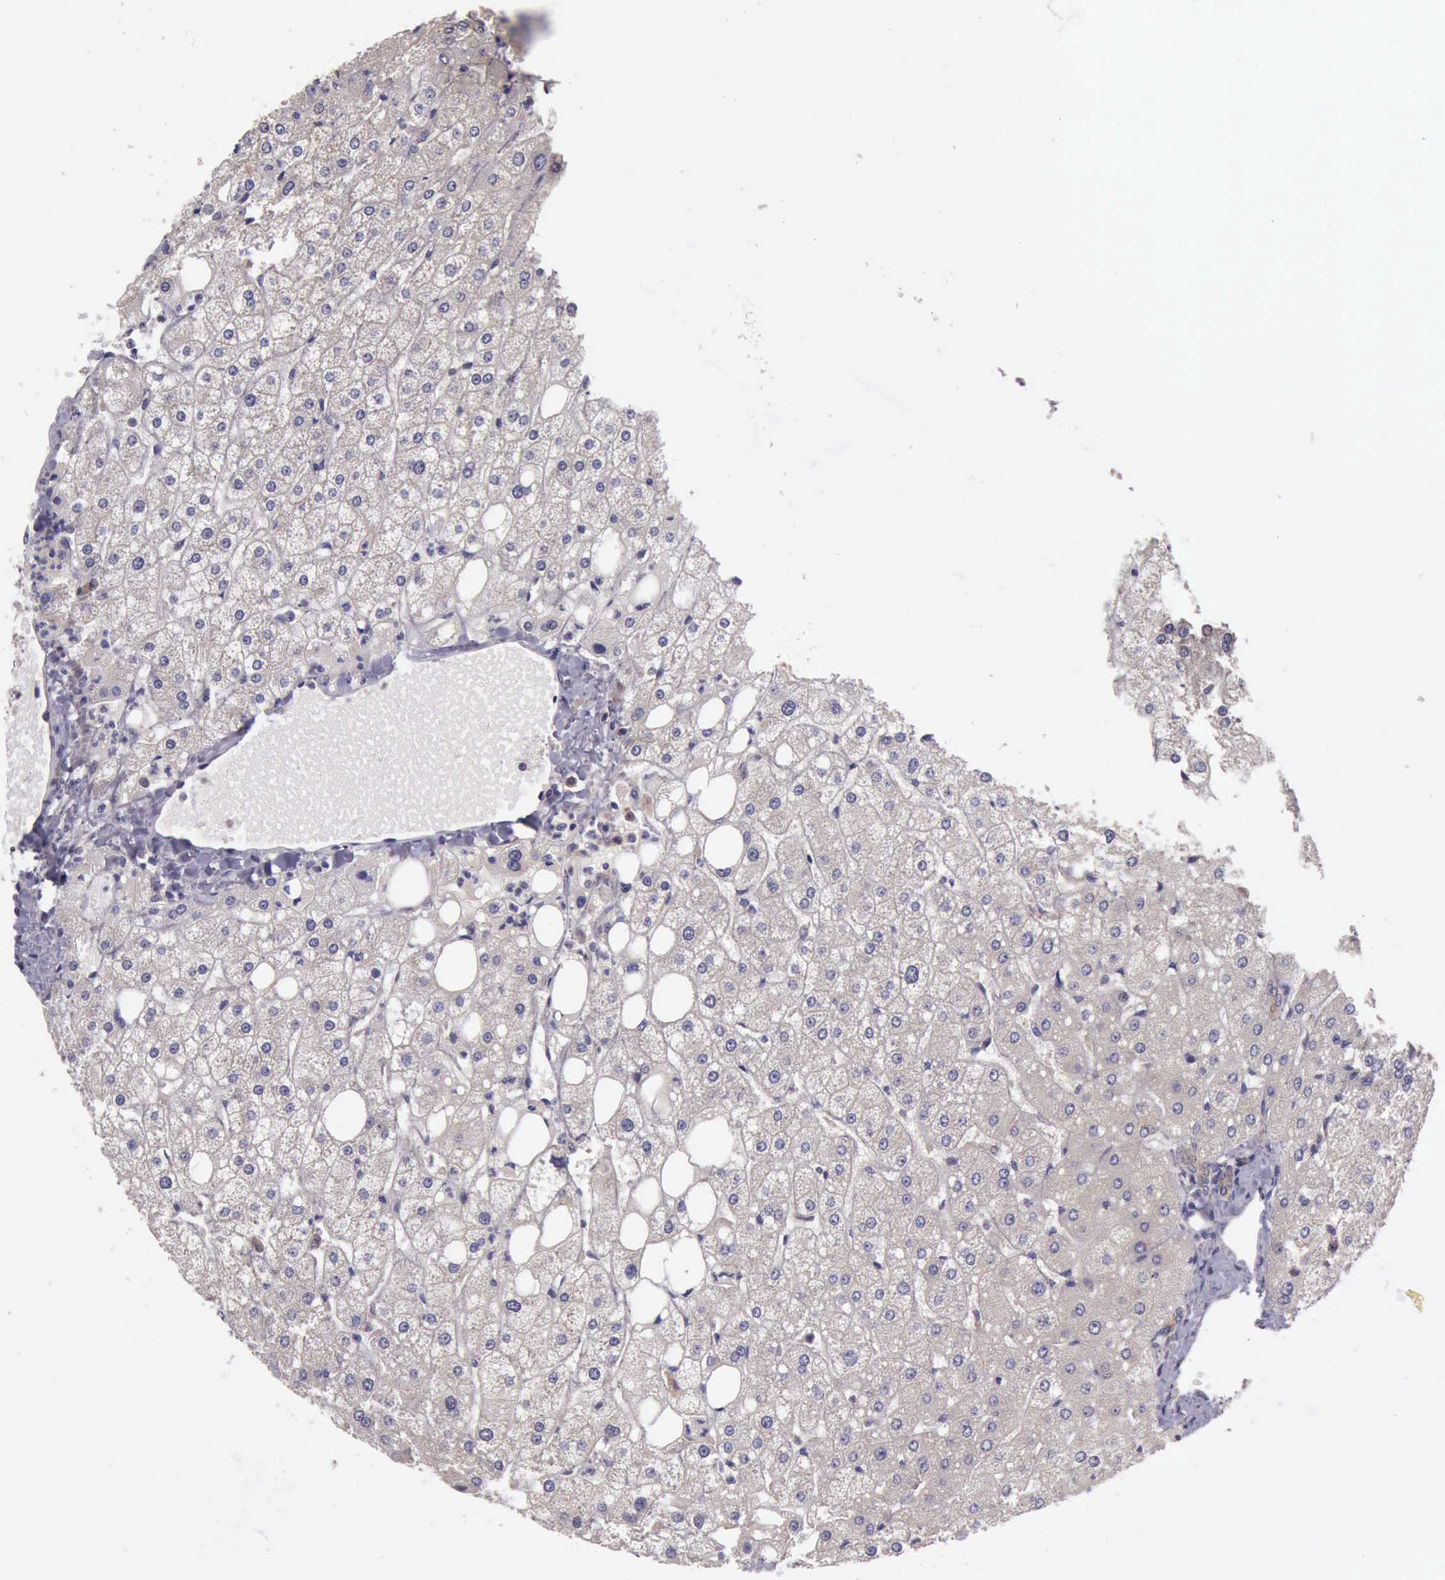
{"staining": {"intensity": "moderate", "quantity": ">75%", "location": "cytoplasmic/membranous"}, "tissue": "liver", "cell_type": "Cholangiocytes", "image_type": "normal", "snomed": [{"axis": "morphology", "description": "Normal tissue, NOS"}, {"axis": "topography", "description": "Liver"}], "caption": "The immunohistochemical stain highlights moderate cytoplasmic/membranous staining in cholangiocytes of normal liver.", "gene": "EIF5", "patient": {"sex": "male", "age": 35}}